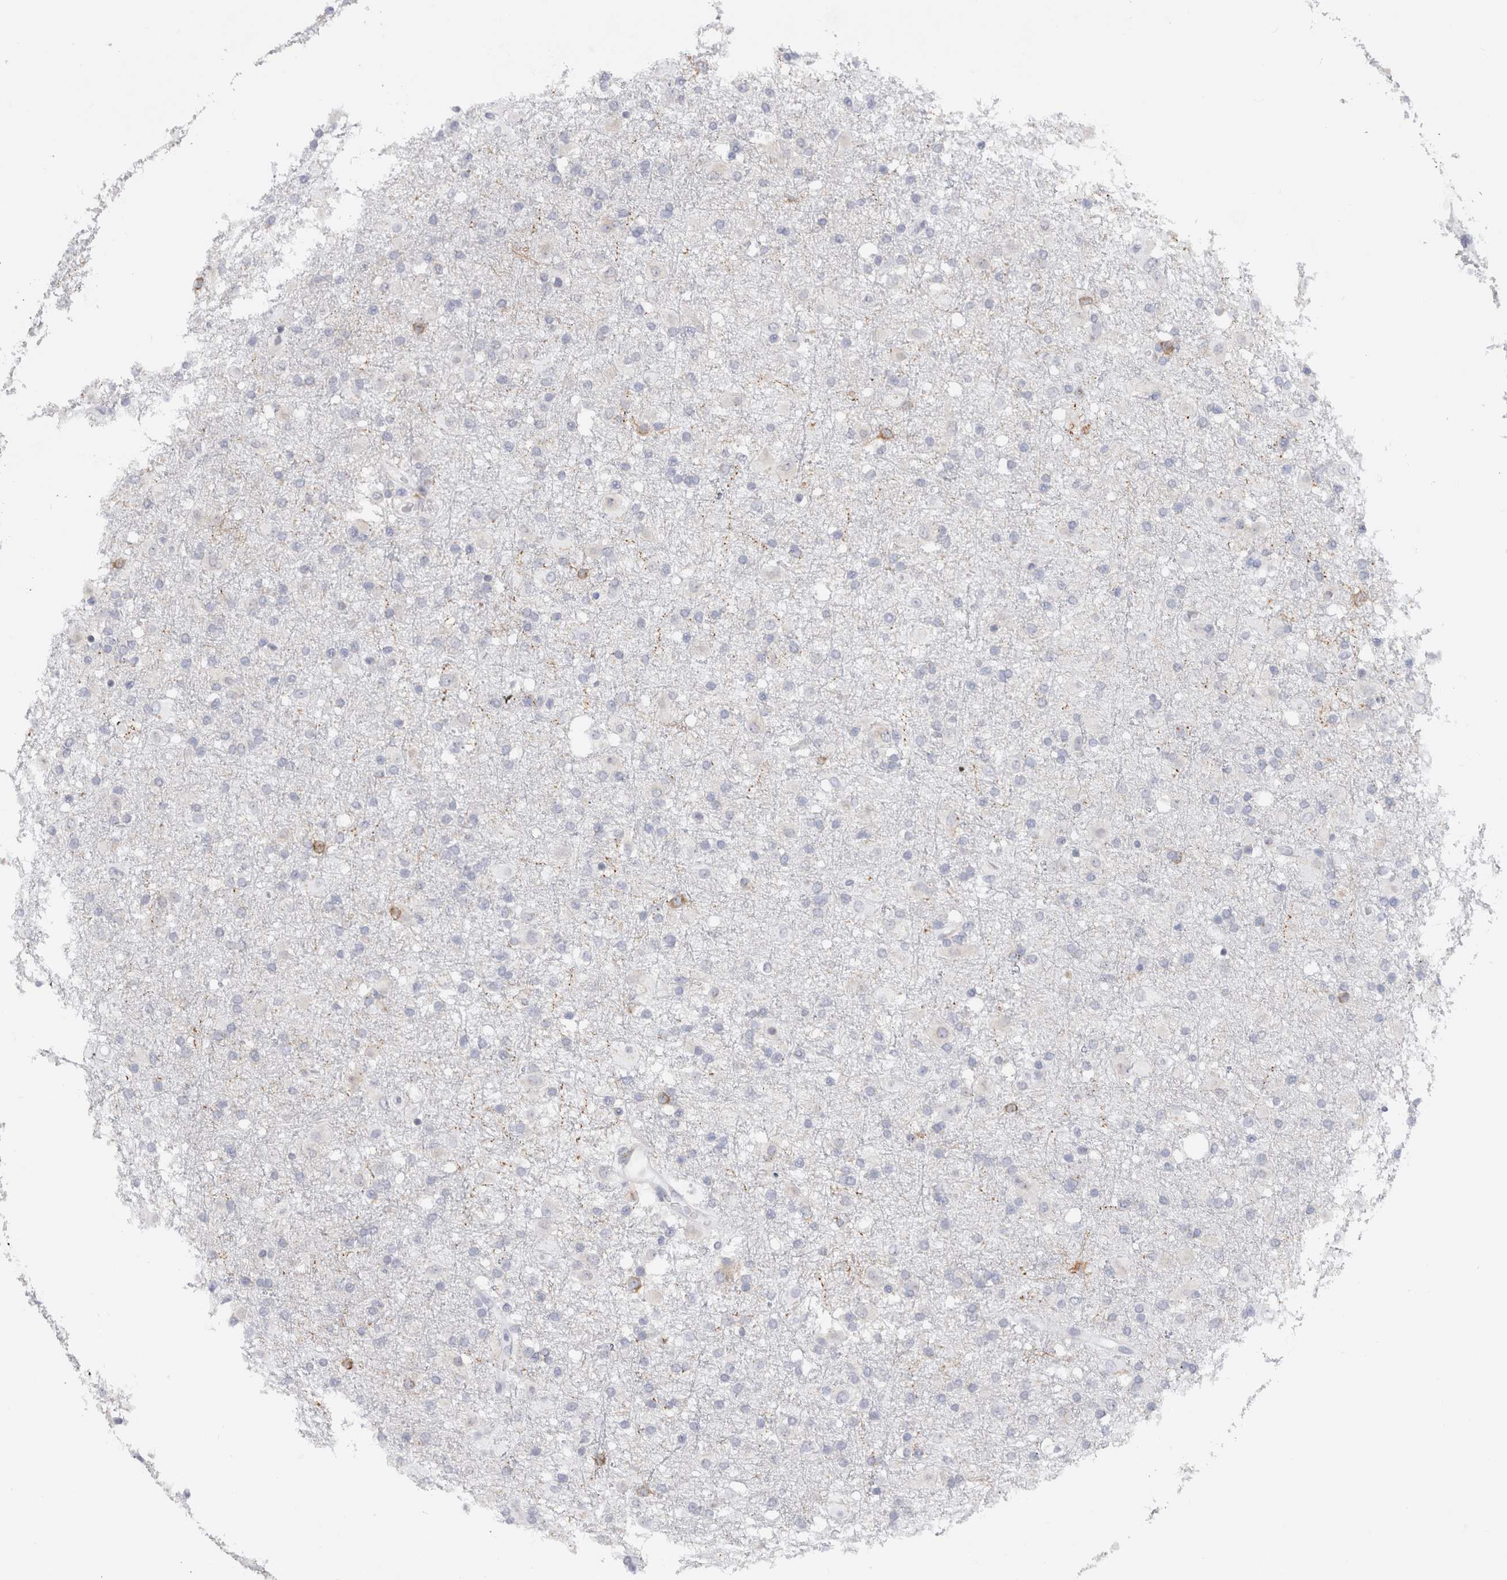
{"staining": {"intensity": "negative", "quantity": "none", "location": "none"}, "tissue": "glioma", "cell_type": "Tumor cells", "image_type": "cancer", "snomed": [{"axis": "morphology", "description": "Glioma, malignant, Low grade"}, {"axis": "topography", "description": "Brain"}], "caption": "The micrograph displays no staining of tumor cells in glioma. Brightfield microscopy of immunohistochemistry stained with DAB (brown) and hematoxylin (blue), captured at high magnification.", "gene": "C9orf50", "patient": {"sex": "male", "age": 65}}